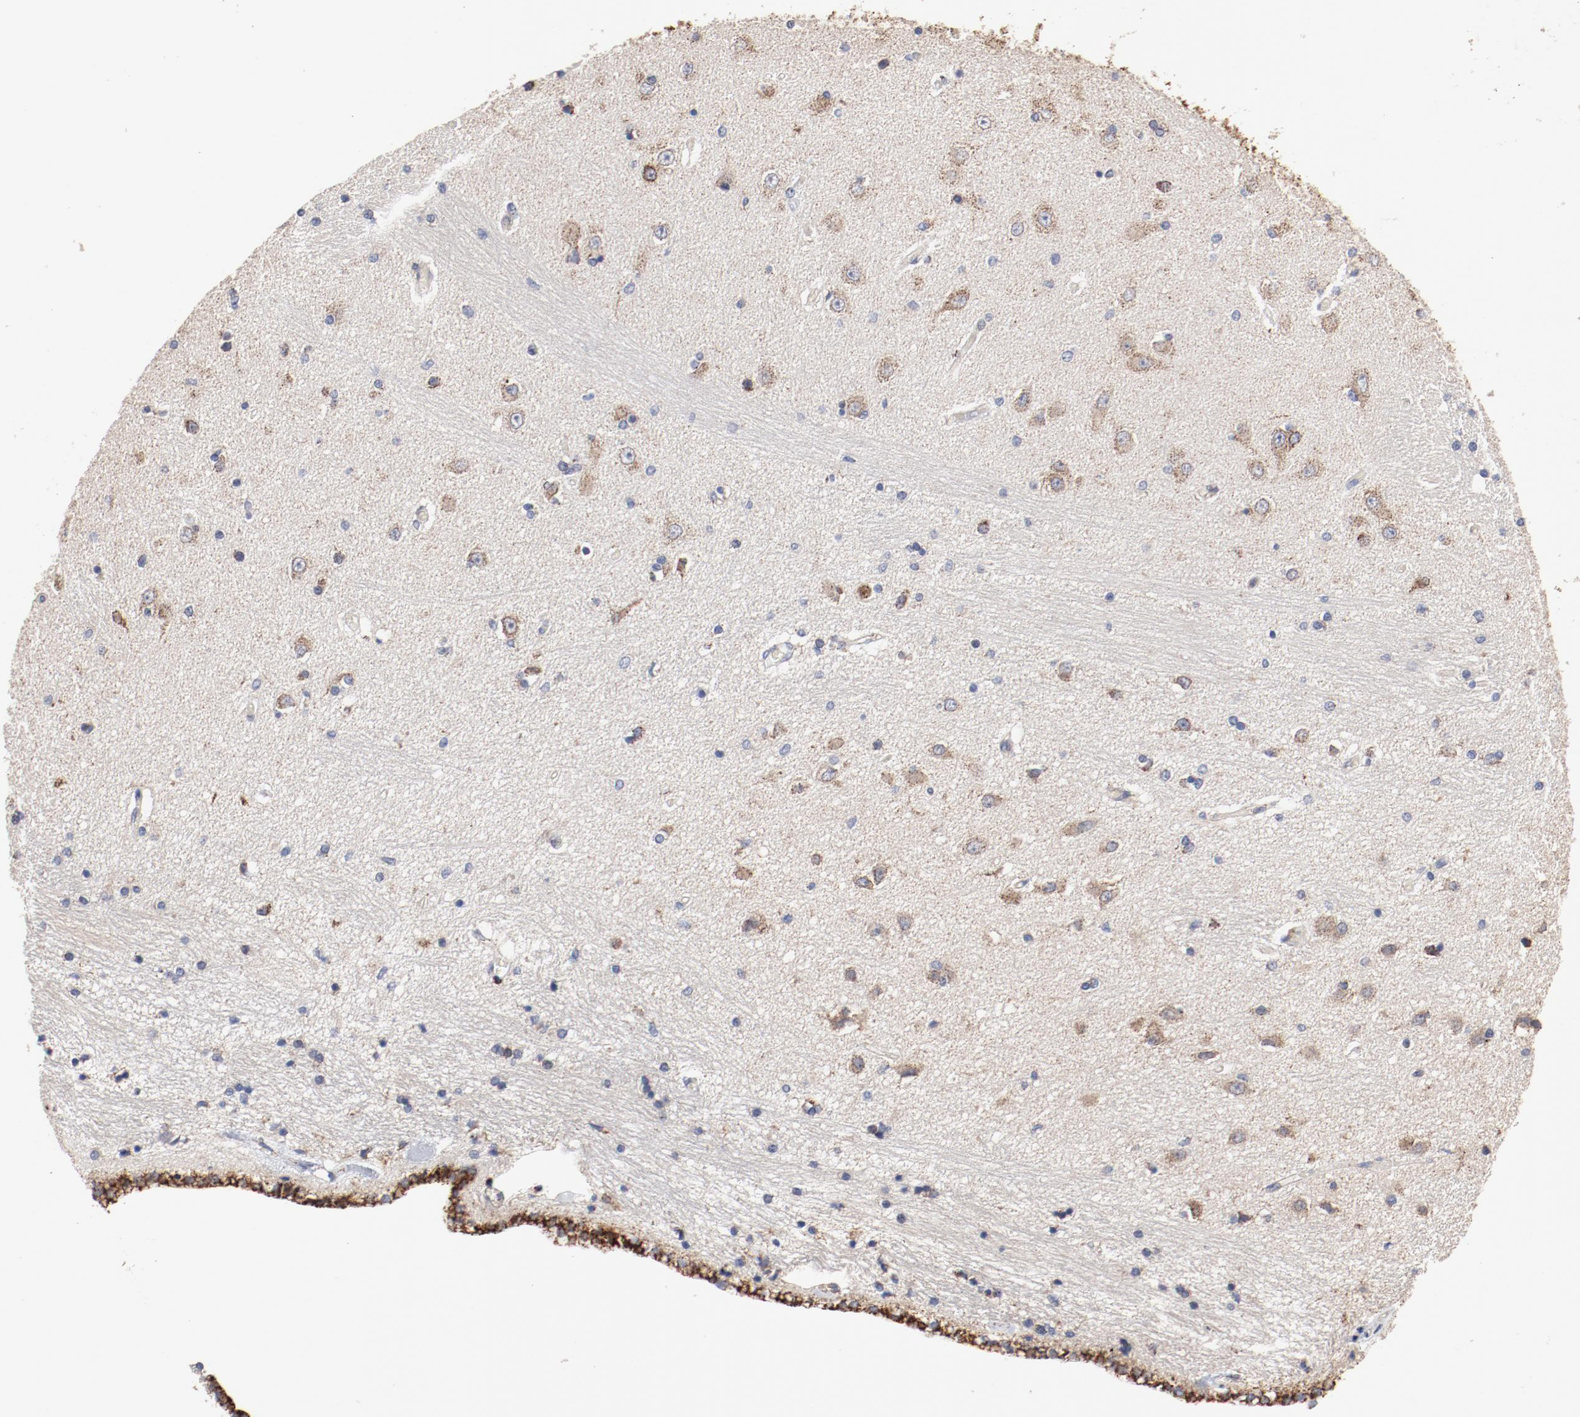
{"staining": {"intensity": "negative", "quantity": "none", "location": "none"}, "tissue": "hippocampus", "cell_type": "Glial cells", "image_type": "normal", "snomed": [{"axis": "morphology", "description": "Normal tissue, NOS"}, {"axis": "topography", "description": "Hippocampus"}], "caption": "Benign hippocampus was stained to show a protein in brown. There is no significant staining in glial cells. (DAB IHC, high magnification).", "gene": "NDUFV2", "patient": {"sex": "female", "age": 54}}